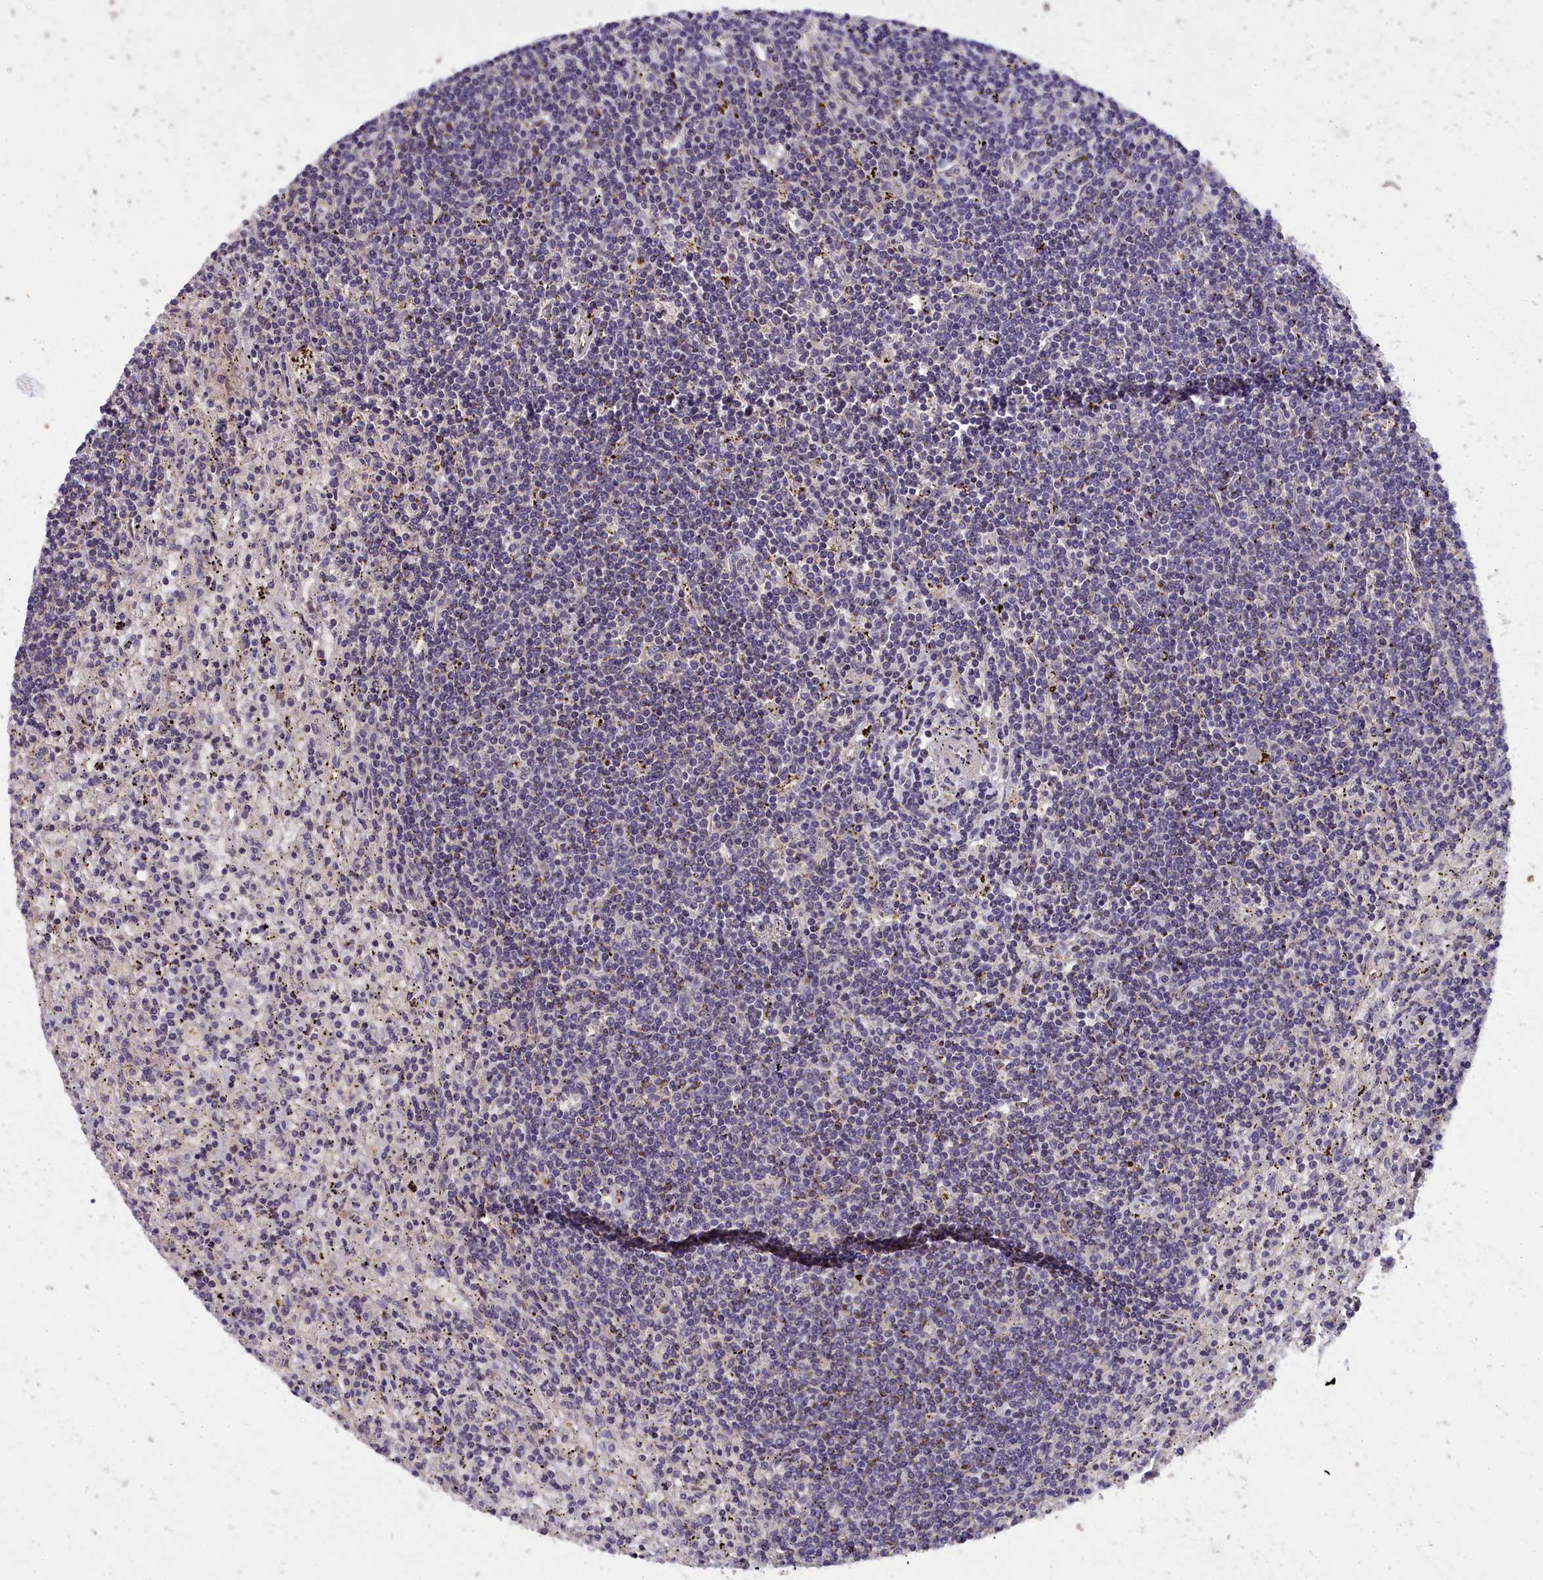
{"staining": {"intensity": "negative", "quantity": "none", "location": "none"}, "tissue": "lymphoma", "cell_type": "Tumor cells", "image_type": "cancer", "snomed": [{"axis": "morphology", "description": "Malignant lymphoma, non-Hodgkin's type, Low grade"}, {"axis": "topography", "description": "Spleen"}], "caption": "Immunohistochemistry of human lymphoma demonstrates no expression in tumor cells.", "gene": "NUDT6", "patient": {"sex": "male", "age": 76}}